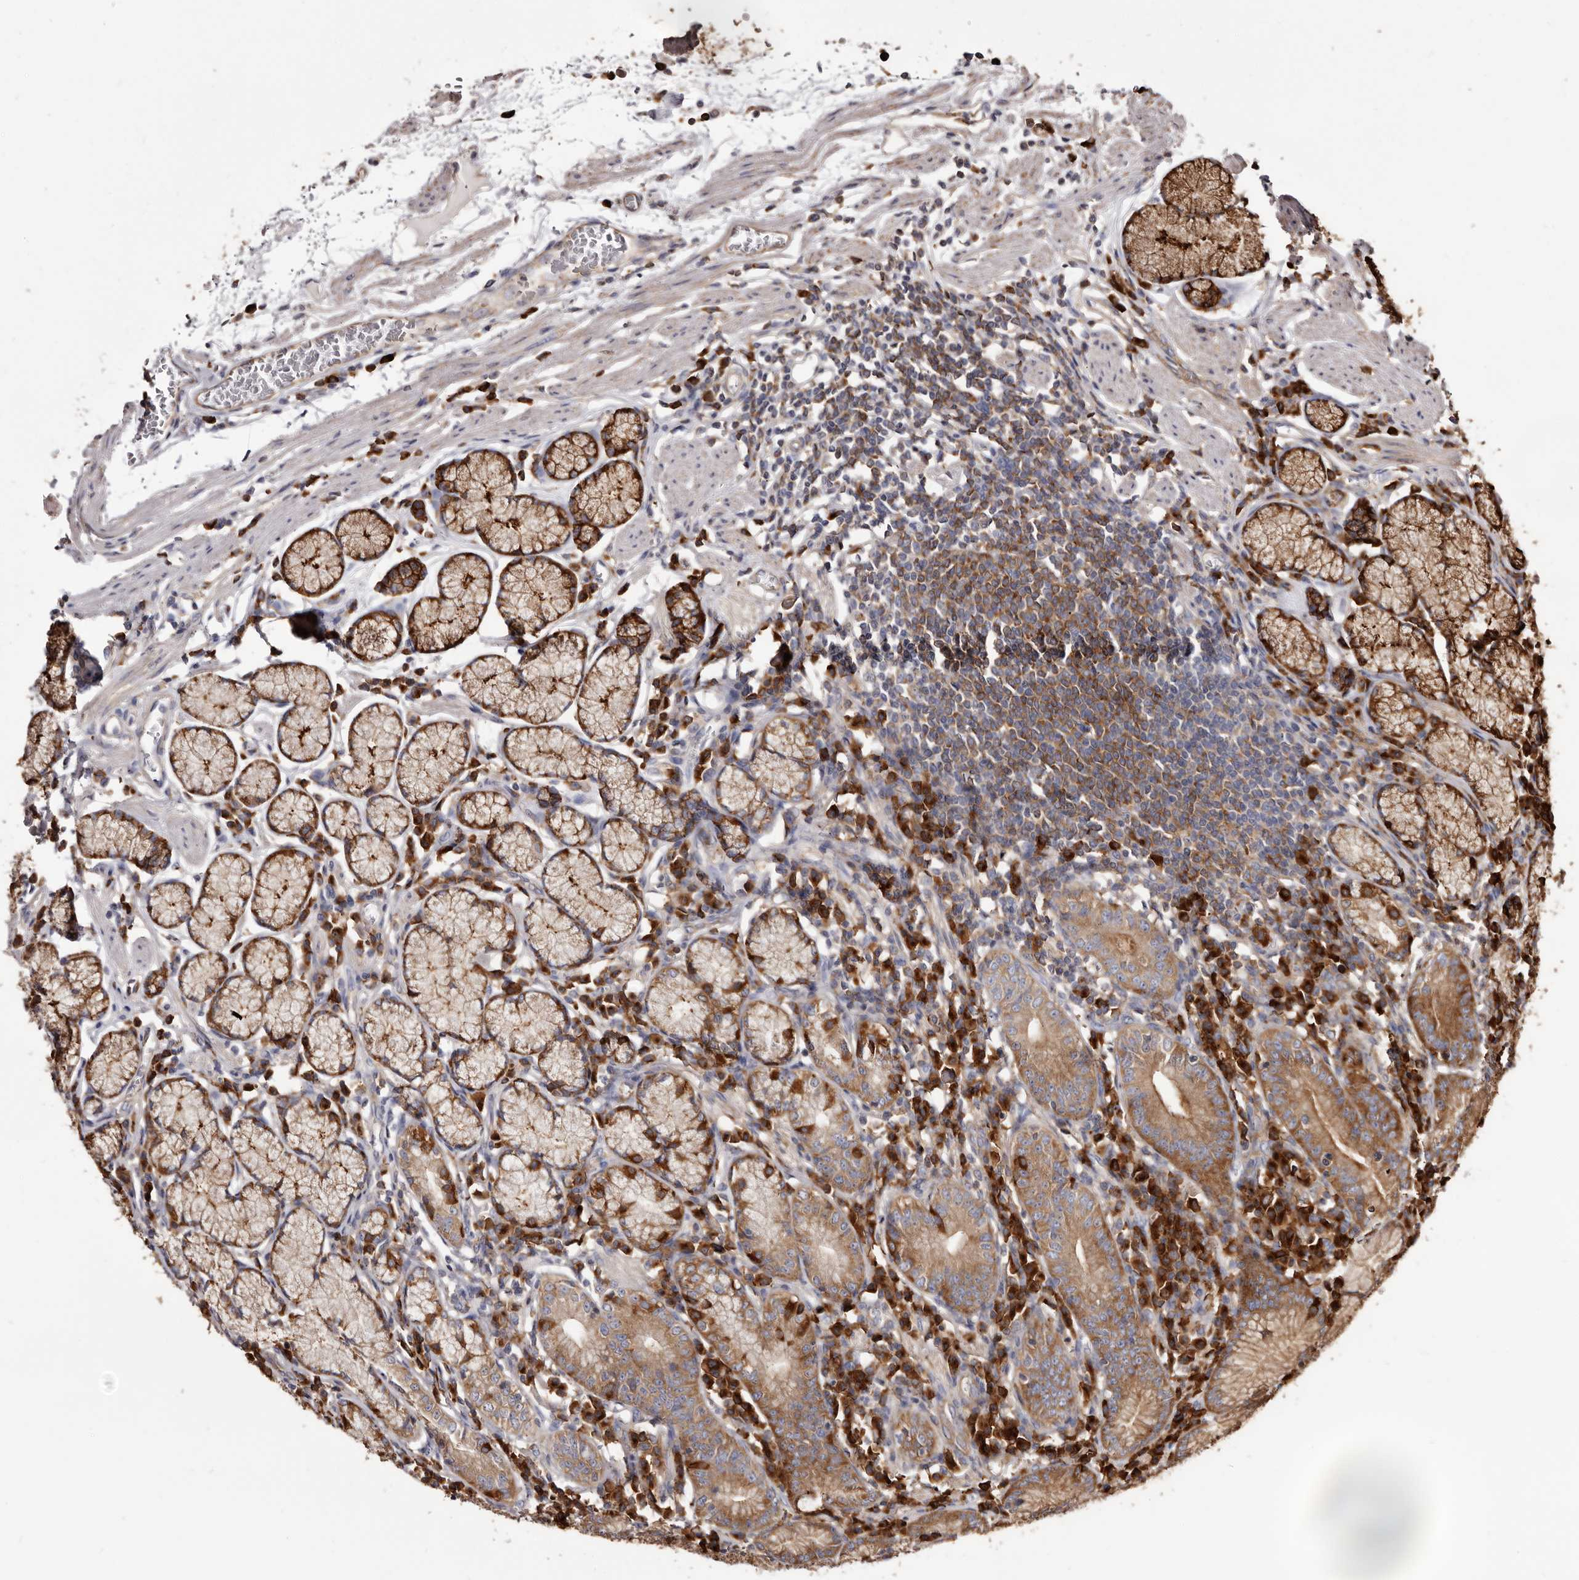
{"staining": {"intensity": "strong", "quantity": "25%-75%", "location": "cytoplasmic/membranous"}, "tissue": "stomach", "cell_type": "Glandular cells", "image_type": "normal", "snomed": [{"axis": "morphology", "description": "Normal tissue, NOS"}, {"axis": "topography", "description": "Stomach"}], "caption": "Immunohistochemistry of unremarkable stomach demonstrates high levels of strong cytoplasmic/membranous positivity in about 25%-75% of glandular cells. (IHC, brightfield microscopy, high magnification).", "gene": "TPD52", "patient": {"sex": "male", "age": 55}}